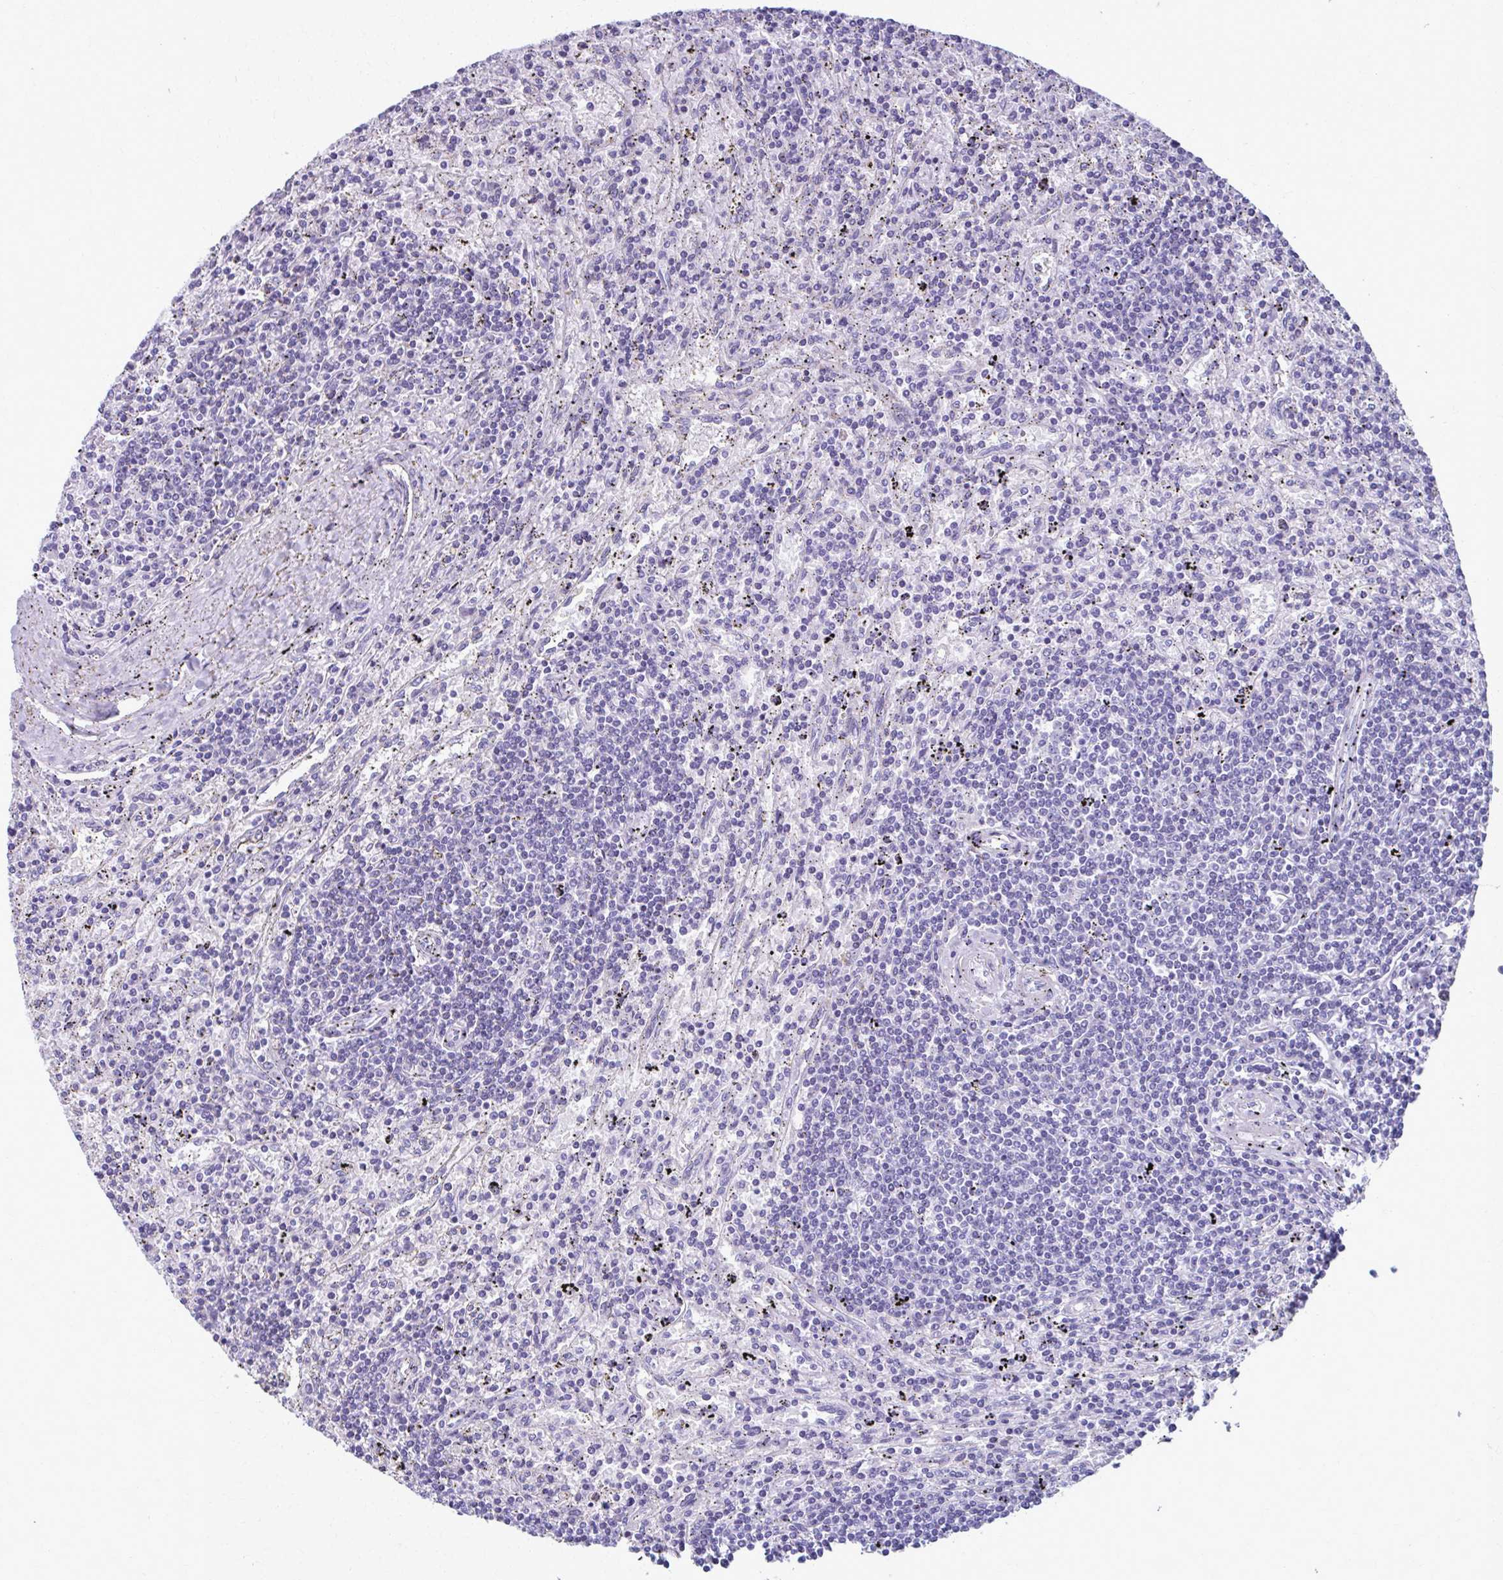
{"staining": {"intensity": "negative", "quantity": "none", "location": "none"}, "tissue": "lymphoma", "cell_type": "Tumor cells", "image_type": "cancer", "snomed": [{"axis": "morphology", "description": "Malignant lymphoma, non-Hodgkin's type, Low grade"}, {"axis": "topography", "description": "Spleen"}], "caption": "DAB immunohistochemical staining of malignant lymphoma, non-Hodgkin's type (low-grade) shows no significant staining in tumor cells.", "gene": "MPLKIP", "patient": {"sex": "male", "age": 76}}